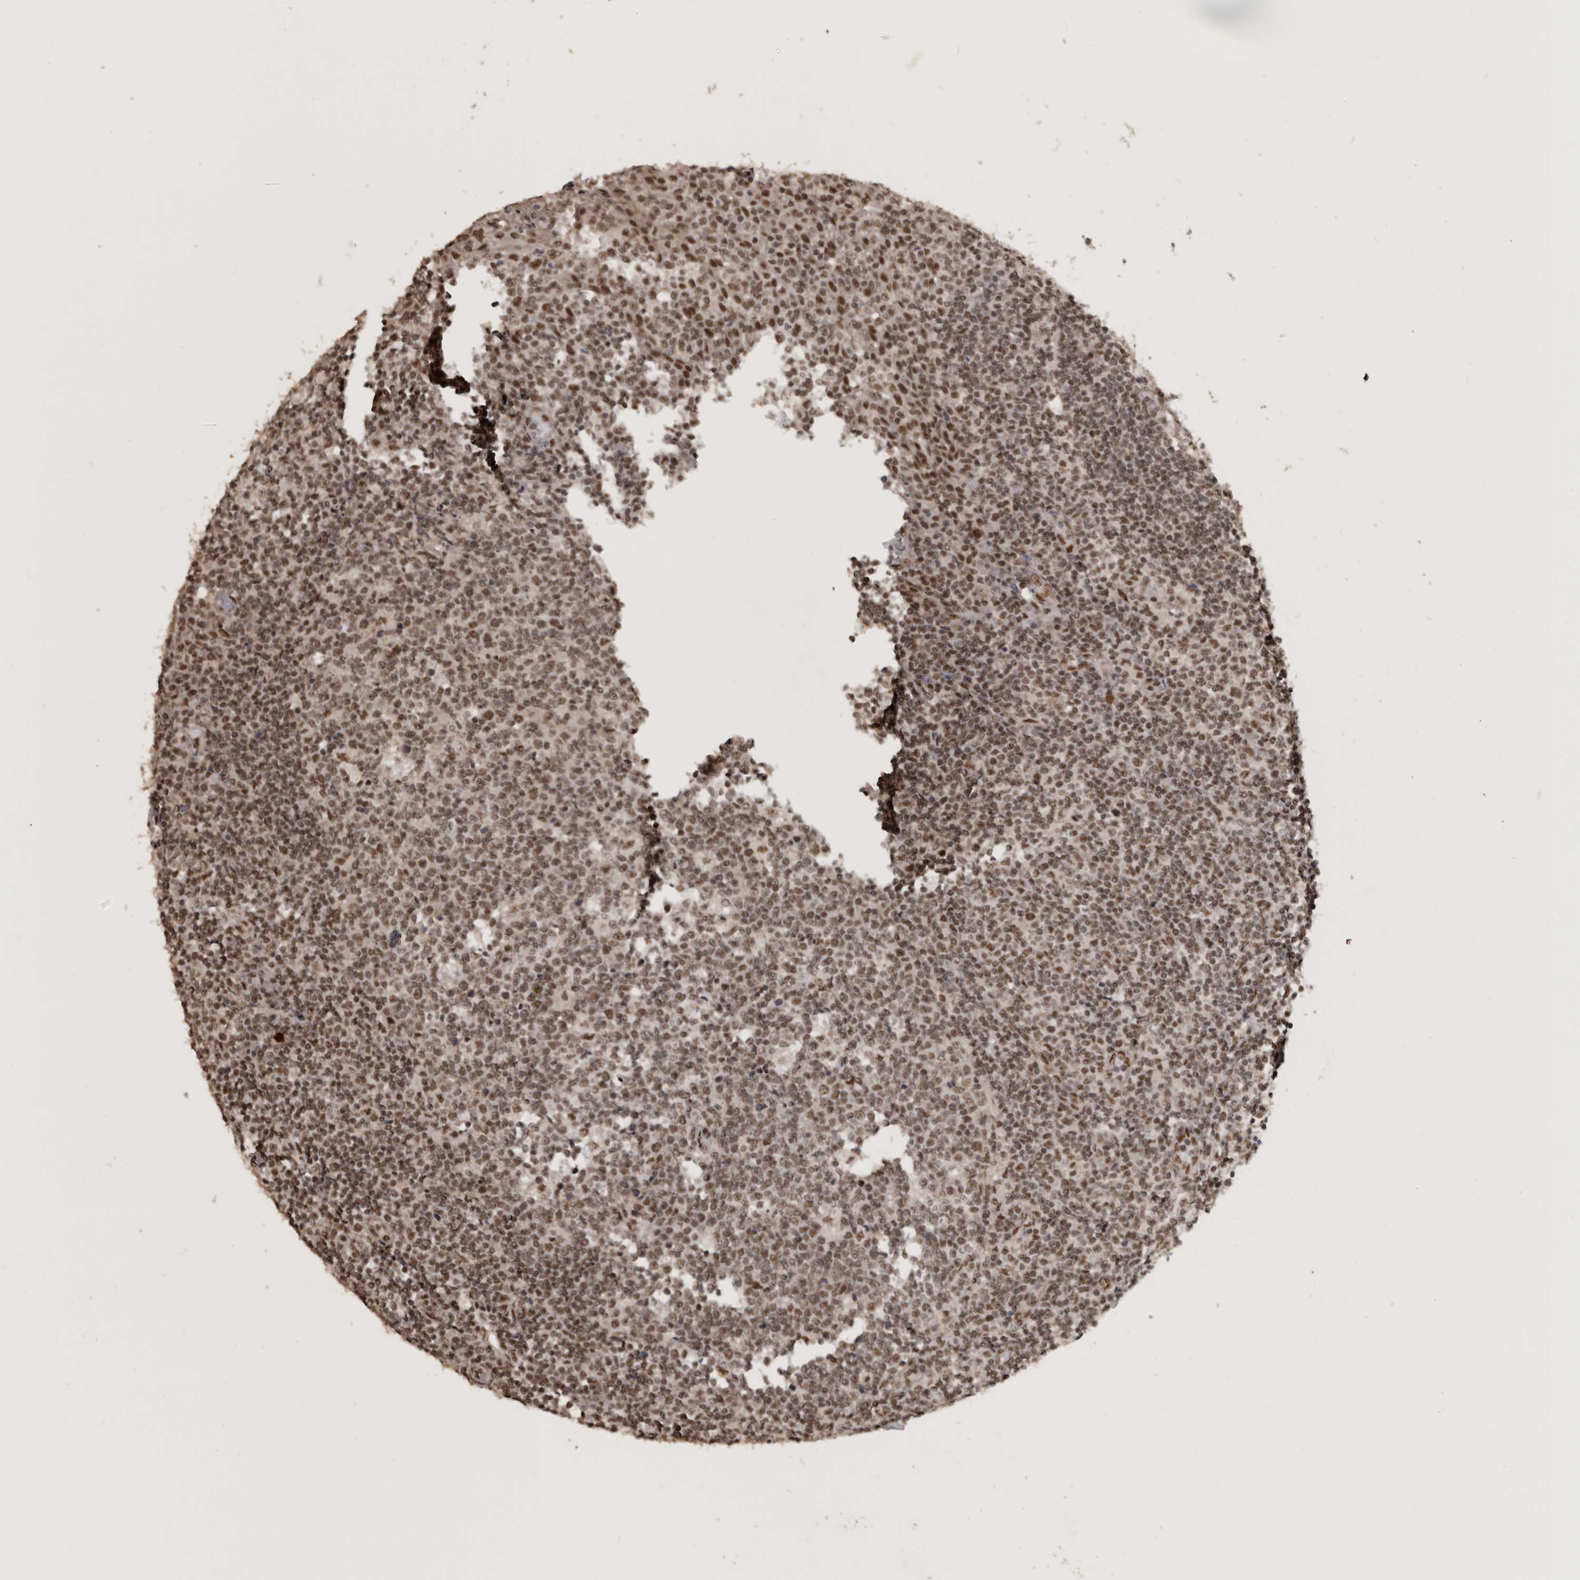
{"staining": {"intensity": "strong", "quantity": ">75%", "location": "nuclear"}, "tissue": "tonsil", "cell_type": "Germinal center cells", "image_type": "normal", "snomed": [{"axis": "morphology", "description": "Normal tissue, NOS"}, {"axis": "topography", "description": "Tonsil"}], "caption": "Immunohistochemistry (IHC) staining of normal tonsil, which displays high levels of strong nuclear positivity in approximately >75% of germinal center cells indicating strong nuclear protein expression. The staining was performed using DAB (brown) for protein detection and nuclei were counterstained in hematoxylin (blue).", "gene": "CBLL1", "patient": {"sex": "female", "age": 19}}